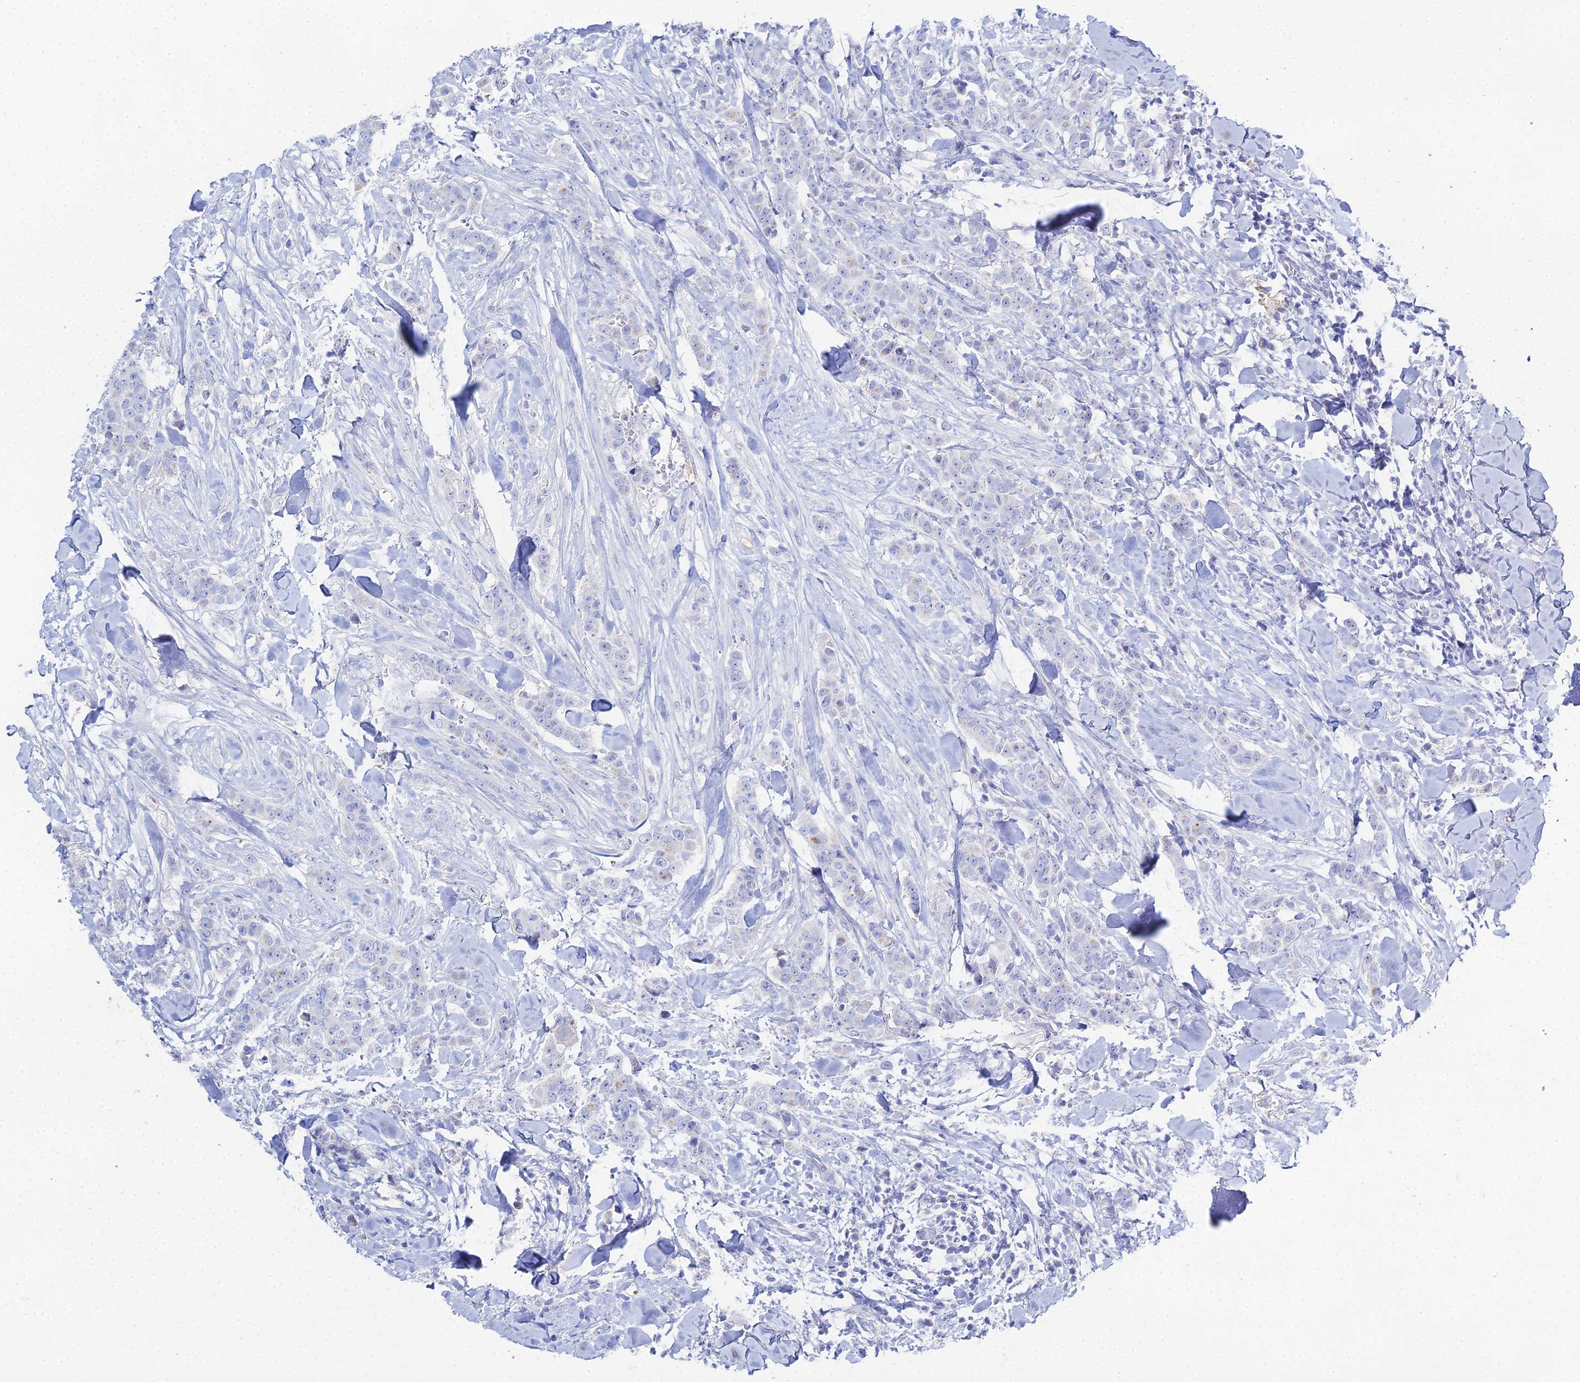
{"staining": {"intensity": "negative", "quantity": "none", "location": "none"}, "tissue": "breast cancer", "cell_type": "Tumor cells", "image_type": "cancer", "snomed": [{"axis": "morphology", "description": "Duct carcinoma"}, {"axis": "topography", "description": "Breast"}], "caption": "Breast infiltrating ductal carcinoma was stained to show a protein in brown. There is no significant expression in tumor cells.", "gene": "DHX34", "patient": {"sex": "female", "age": 40}}